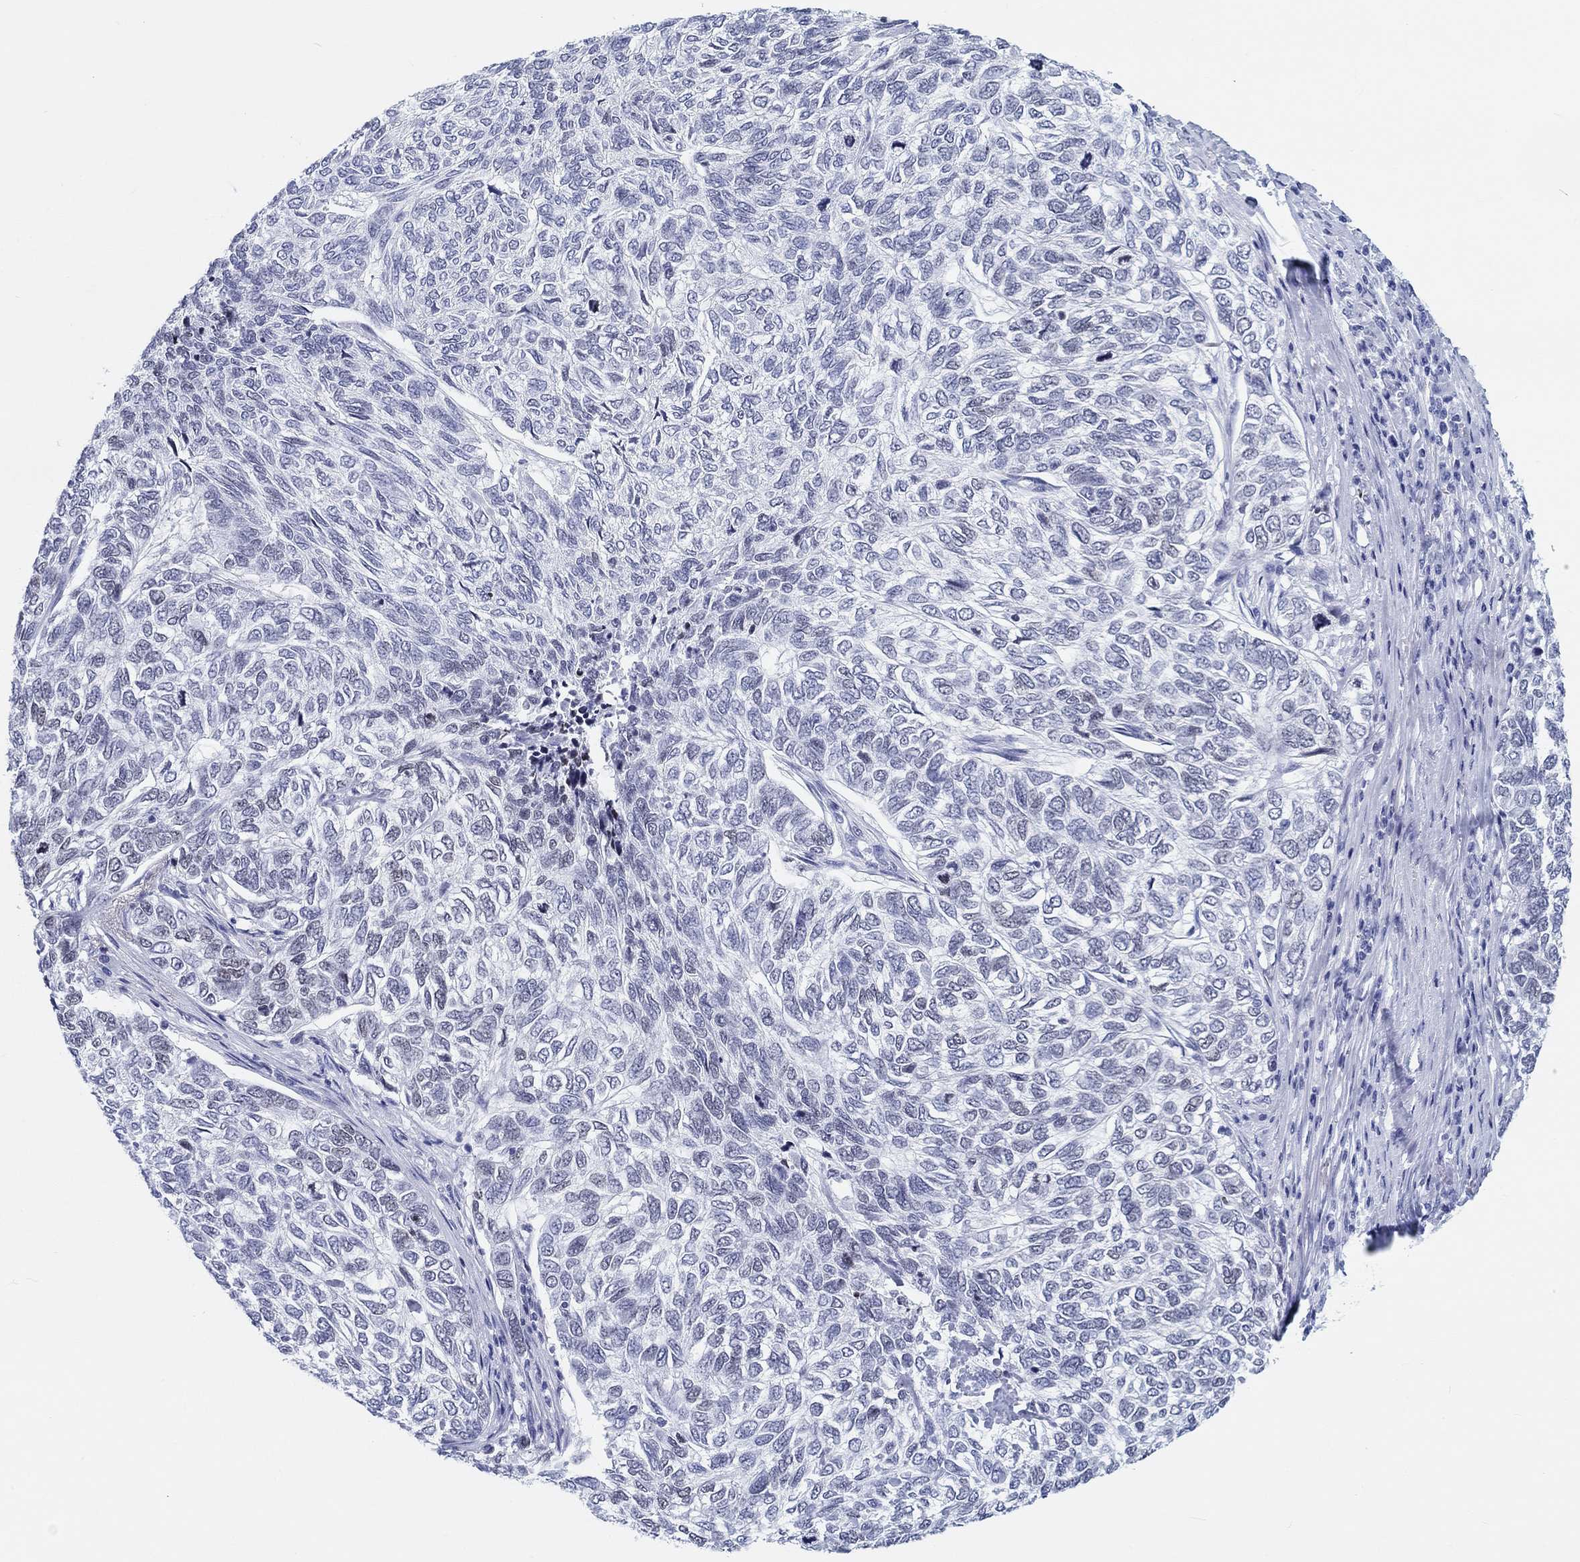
{"staining": {"intensity": "negative", "quantity": "none", "location": "none"}, "tissue": "skin cancer", "cell_type": "Tumor cells", "image_type": "cancer", "snomed": [{"axis": "morphology", "description": "Basal cell carcinoma"}, {"axis": "topography", "description": "Skin"}], "caption": "A histopathology image of skin cancer (basal cell carcinoma) stained for a protein demonstrates no brown staining in tumor cells. Nuclei are stained in blue.", "gene": "H1-1", "patient": {"sex": "female", "age": 65}}